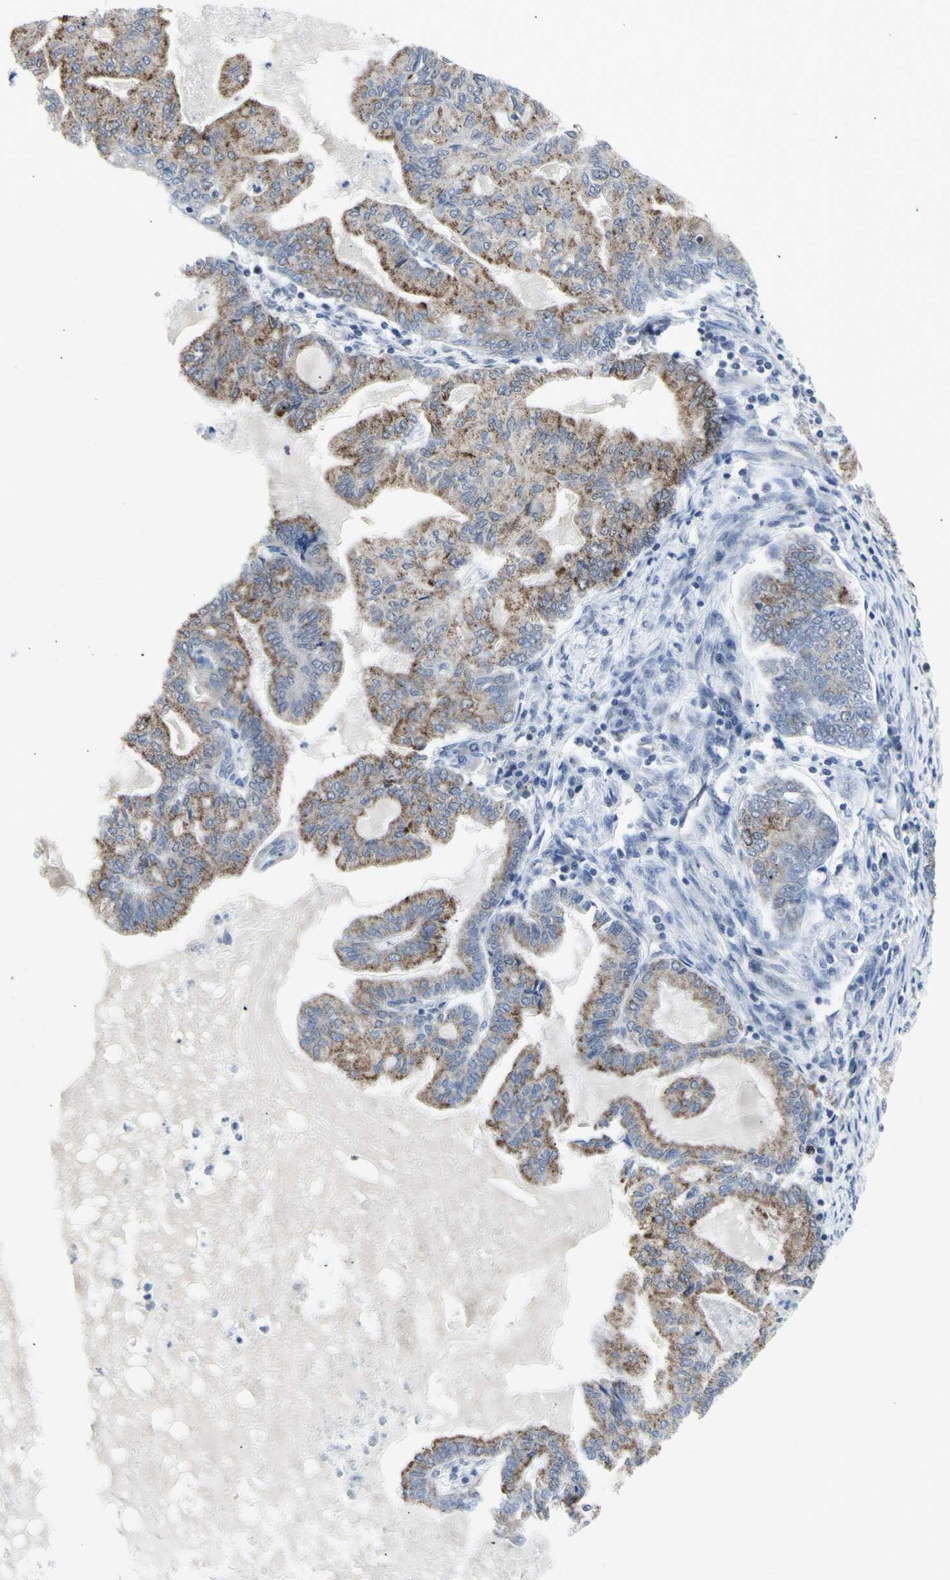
{"staining": {"intensity": "moderate", "quantity": ">75%", "location": "cytoplasmic/membranous"}, "tissue": "endometrial cancer", "cell_type": "Tumor cells", "image_type": "cancer", "snomed": [{"axis": "morphology", "description": "Adenocarcinoma, NOS"}, {"axis": "topography", "description": "Endometrium"}], "caption": "High-power microscopy captured an immunohistochemistry (IHC) photomicrograph of endometrial adenocarcinoma, revealing moderate cytoplasmic/membranous positivity in about >75% of tumor cells.", "gene": "DHRS7B", "patient": {"sex": "female", "age": 86}}